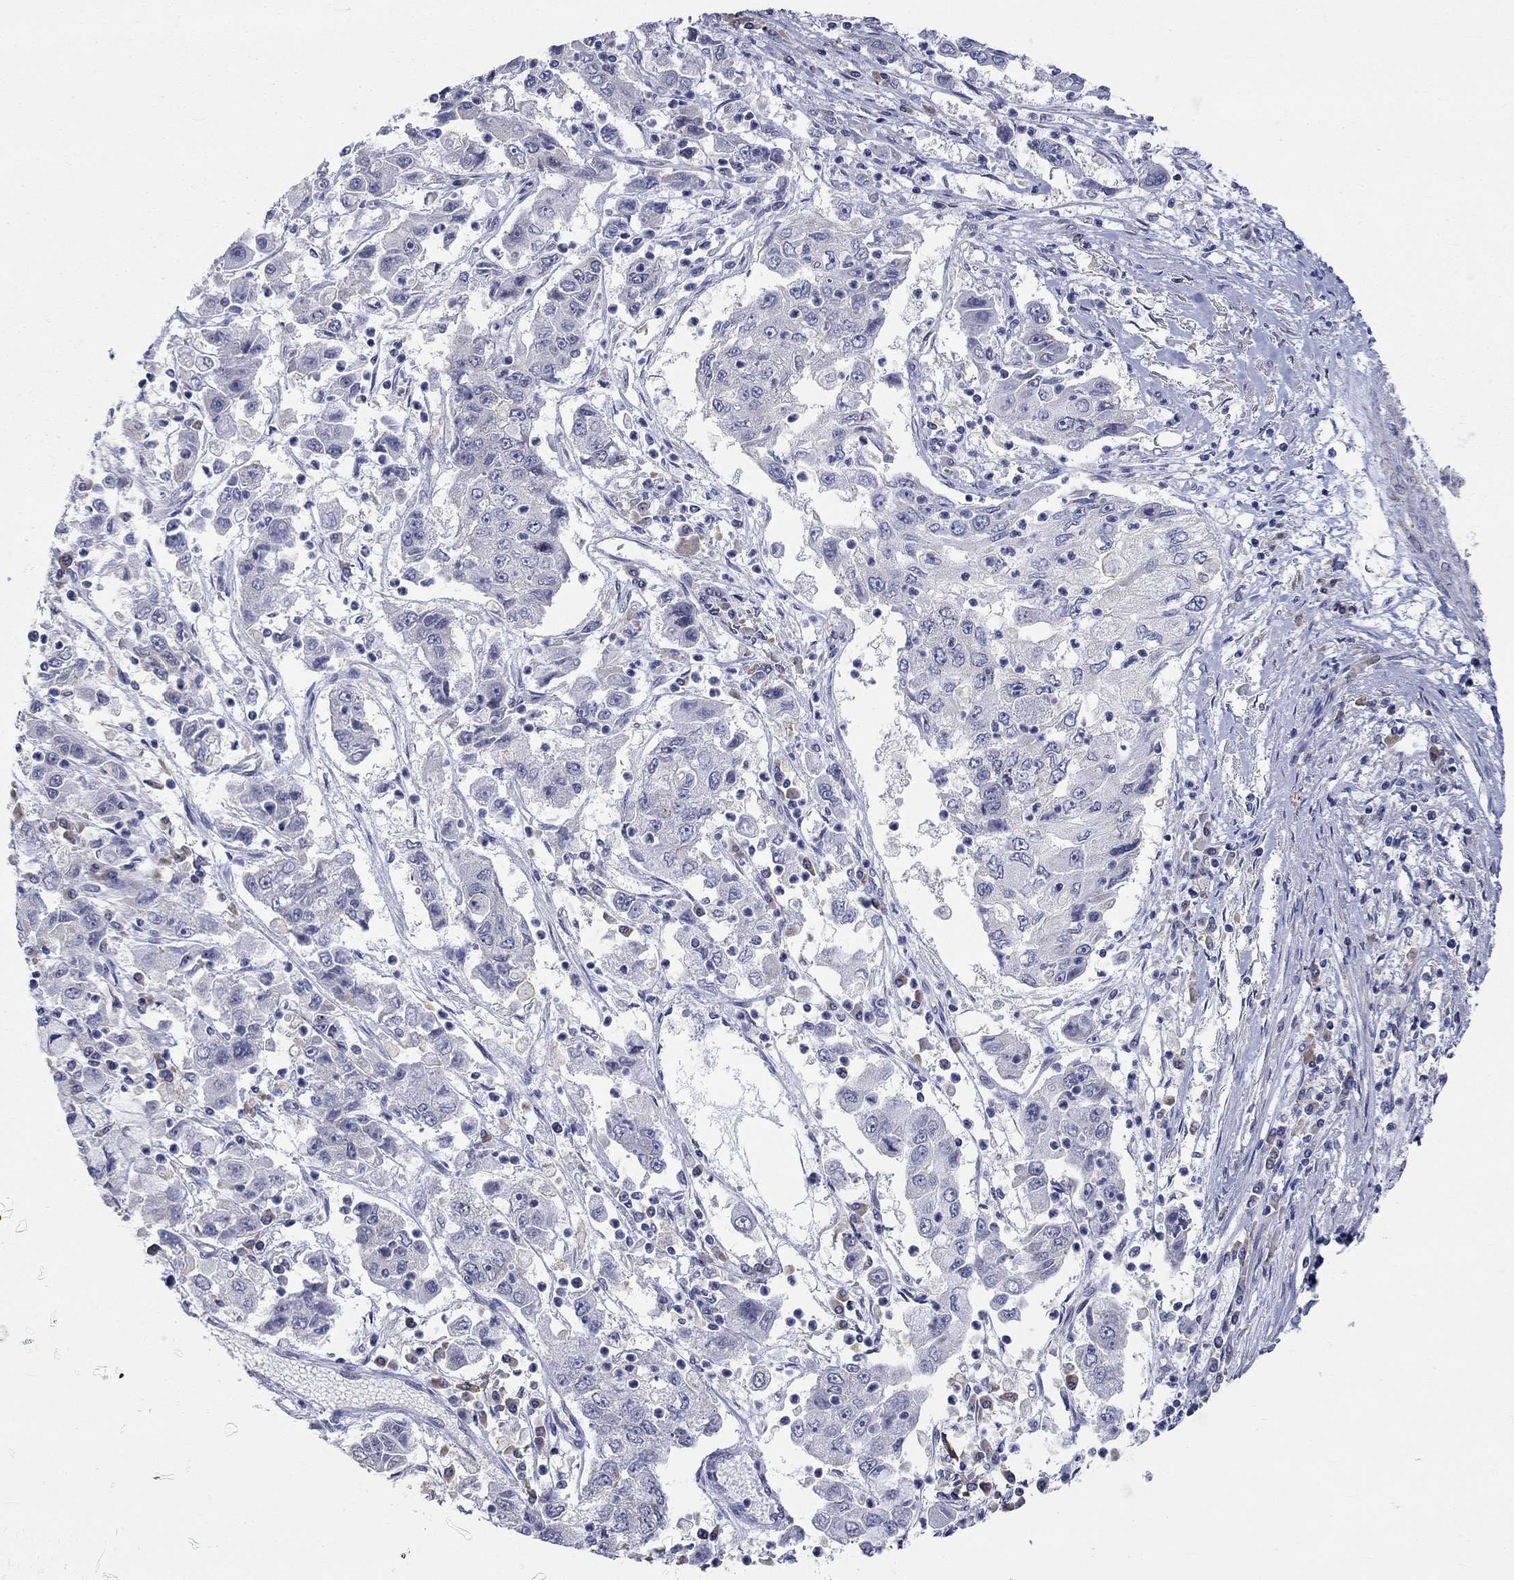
{"staining": {"intensity": "negative", "quantity": "none", "location": "none"}, "tissue": "cervical cancer", "cell_type": "Tumor cells", "image_type": "cancer", "snomed": [{"axis": "morphology", "description": "Squamous cell carcinoma, NOS"}, {"axis": "topography", "description": "Cervix"}], "caption": "This is an immunohistochemistry (IHC) histopathology image of cervical cancer. There is no expression in tumor cells.", "gene": "PCDHGA10", "patient": {"sex": "female", "age": 36}}